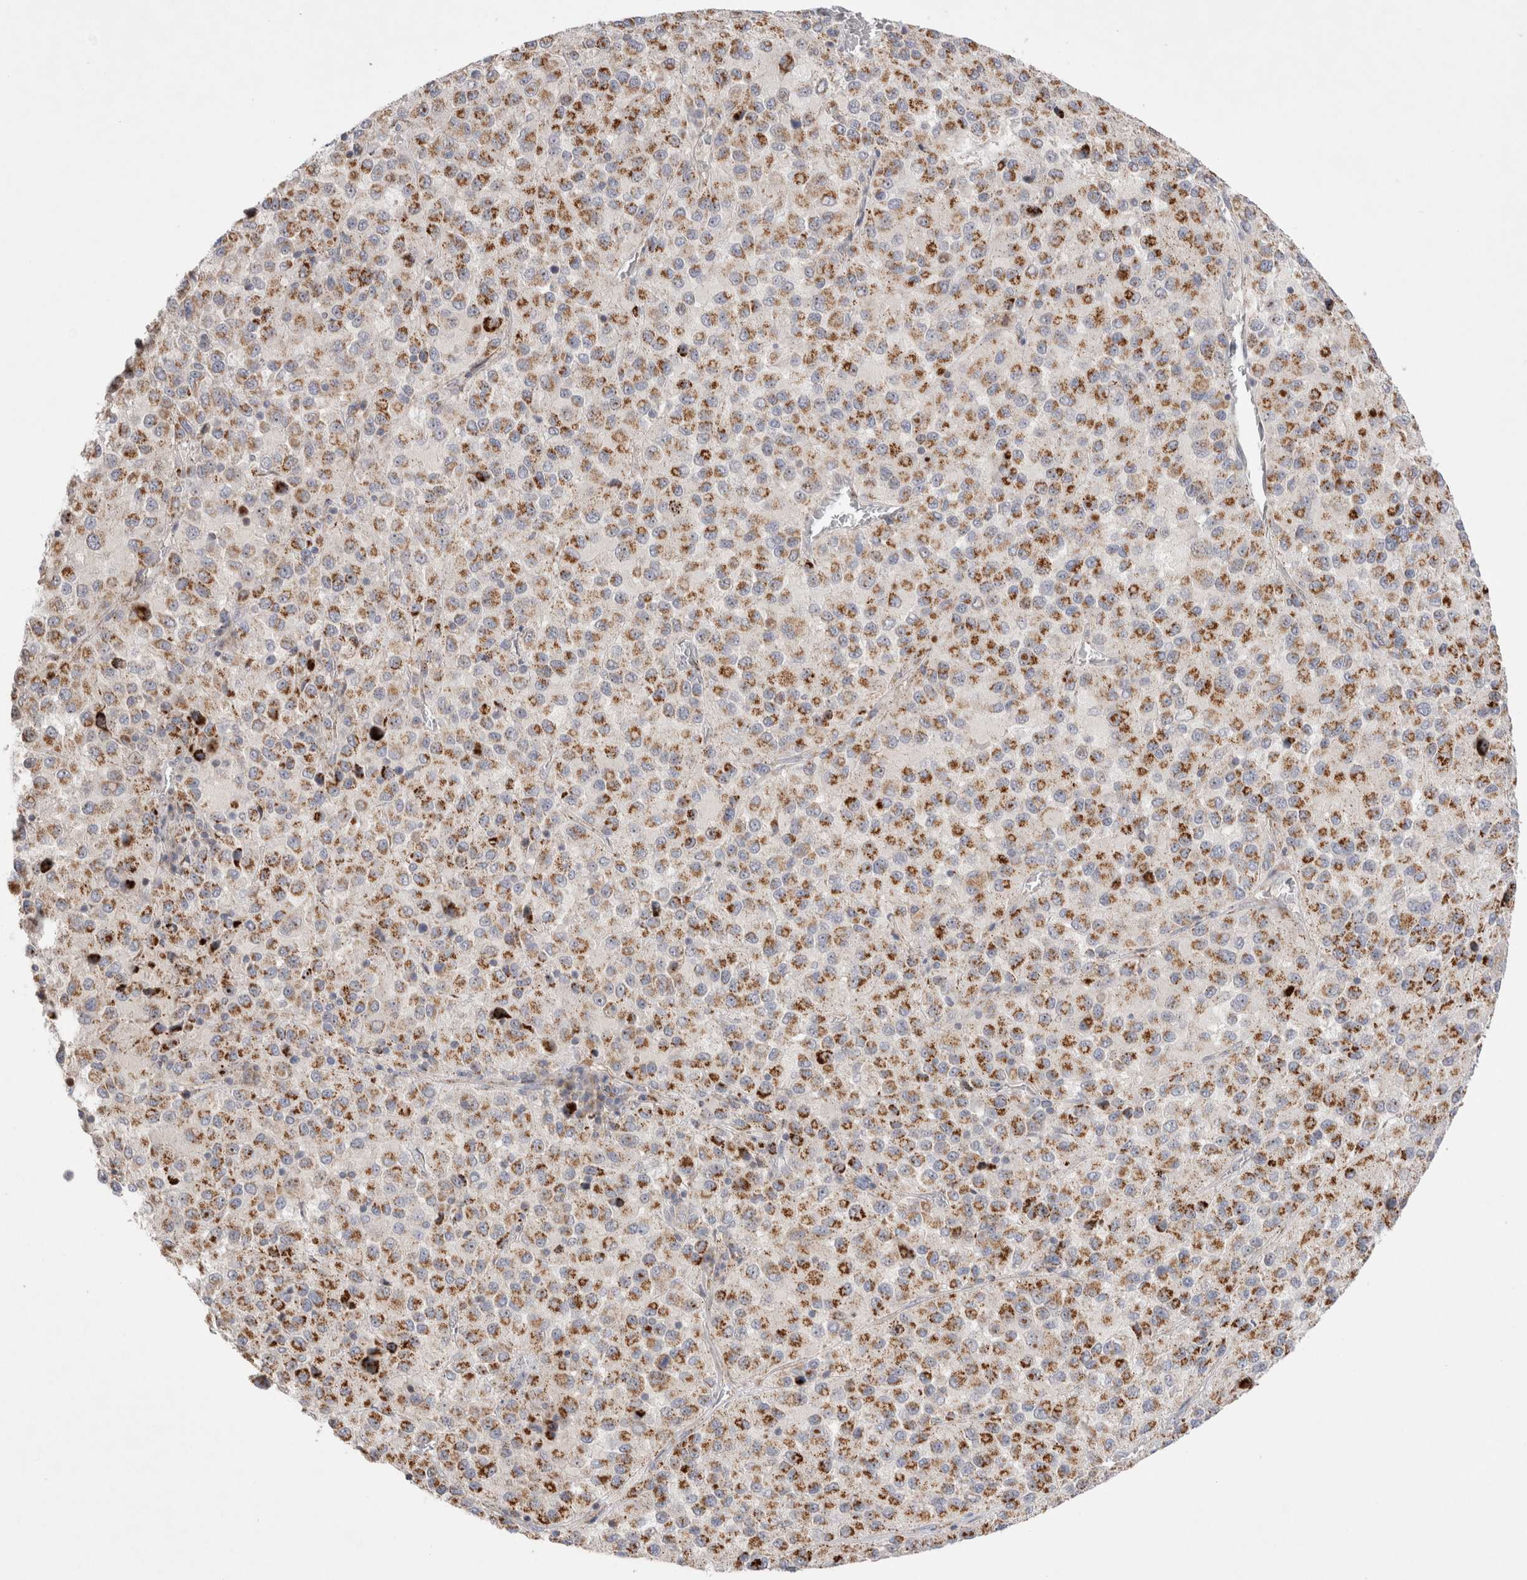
{"staining": {"intensity": "strong", "quantity": ">75%", "location": "cytoplasmic/membranous"}, "tissue": "melanoma", "cell_type": "Tumor cells", "image_type": "cancer", "snomed": [{"axis": "morphology", "description": "Malignant melanoma, Metastatic site"}, {"axis": "topography", "description": "Lung"}], "caption": "Protein expression analysis of malignant melanoma (metastatic site) displays strong cytoplasmic/membranous positivity in about >75% of tumor cells.", "gene": "CHADL", "patient": {"sex": "male", "age": 64}}